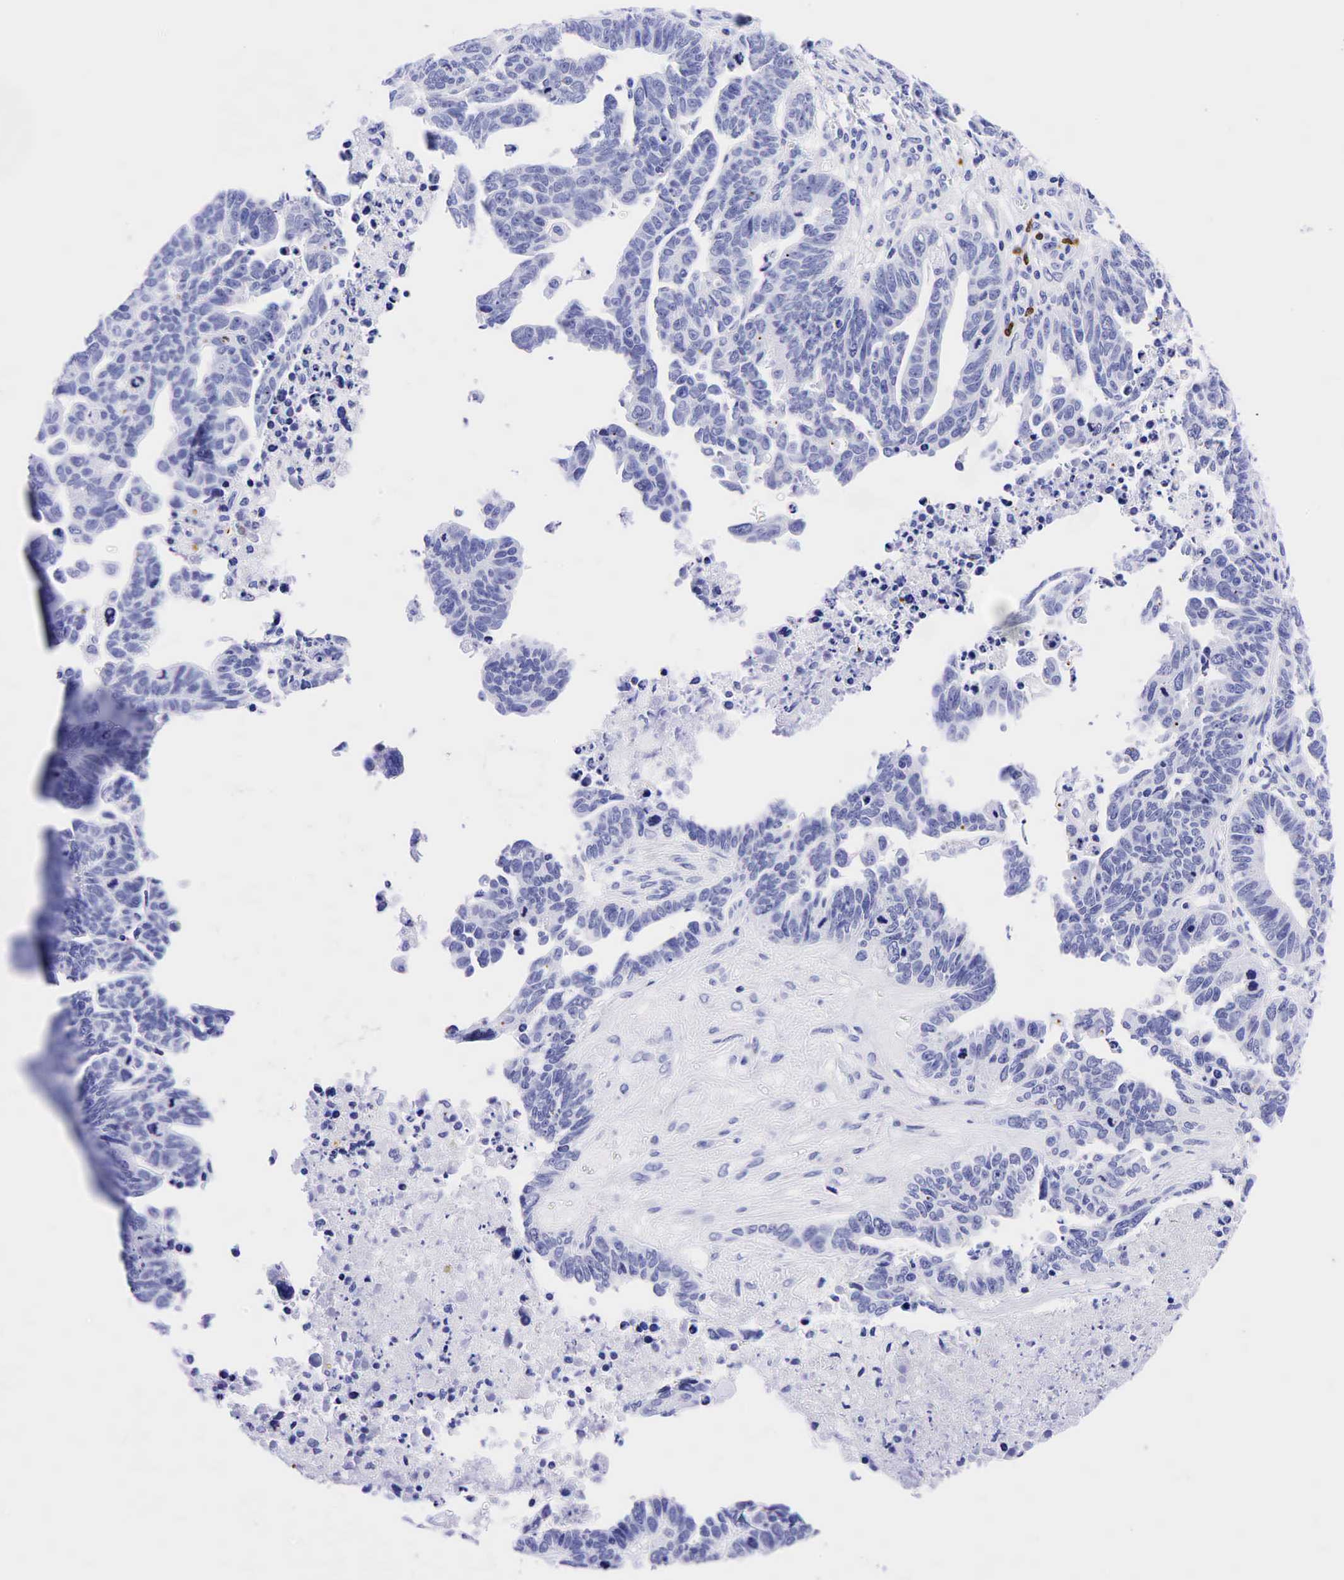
{"staining": {"intensity": "negative", "quantity": "none", "location": "none"}, "tissue": "ovarian cancer", "cell_type": "Tumor cells", "image_type": "cancer", "snomed": [{"axis": "morphology", "description": "Carcinoma, endometroid"}, {"axis": "morphology", "description": "Cystadenocarcinoma, serous, NOS"}, {"axis": "topography", "description": "Ovary"}], "caption": "Immunohistochemistry (IHC) image of human ovarian cancer stained for a protein (brown), which reveals no expression in tumor cells.", "gene": "CD79A", "patient": {"sex": "female", "age": 45}}